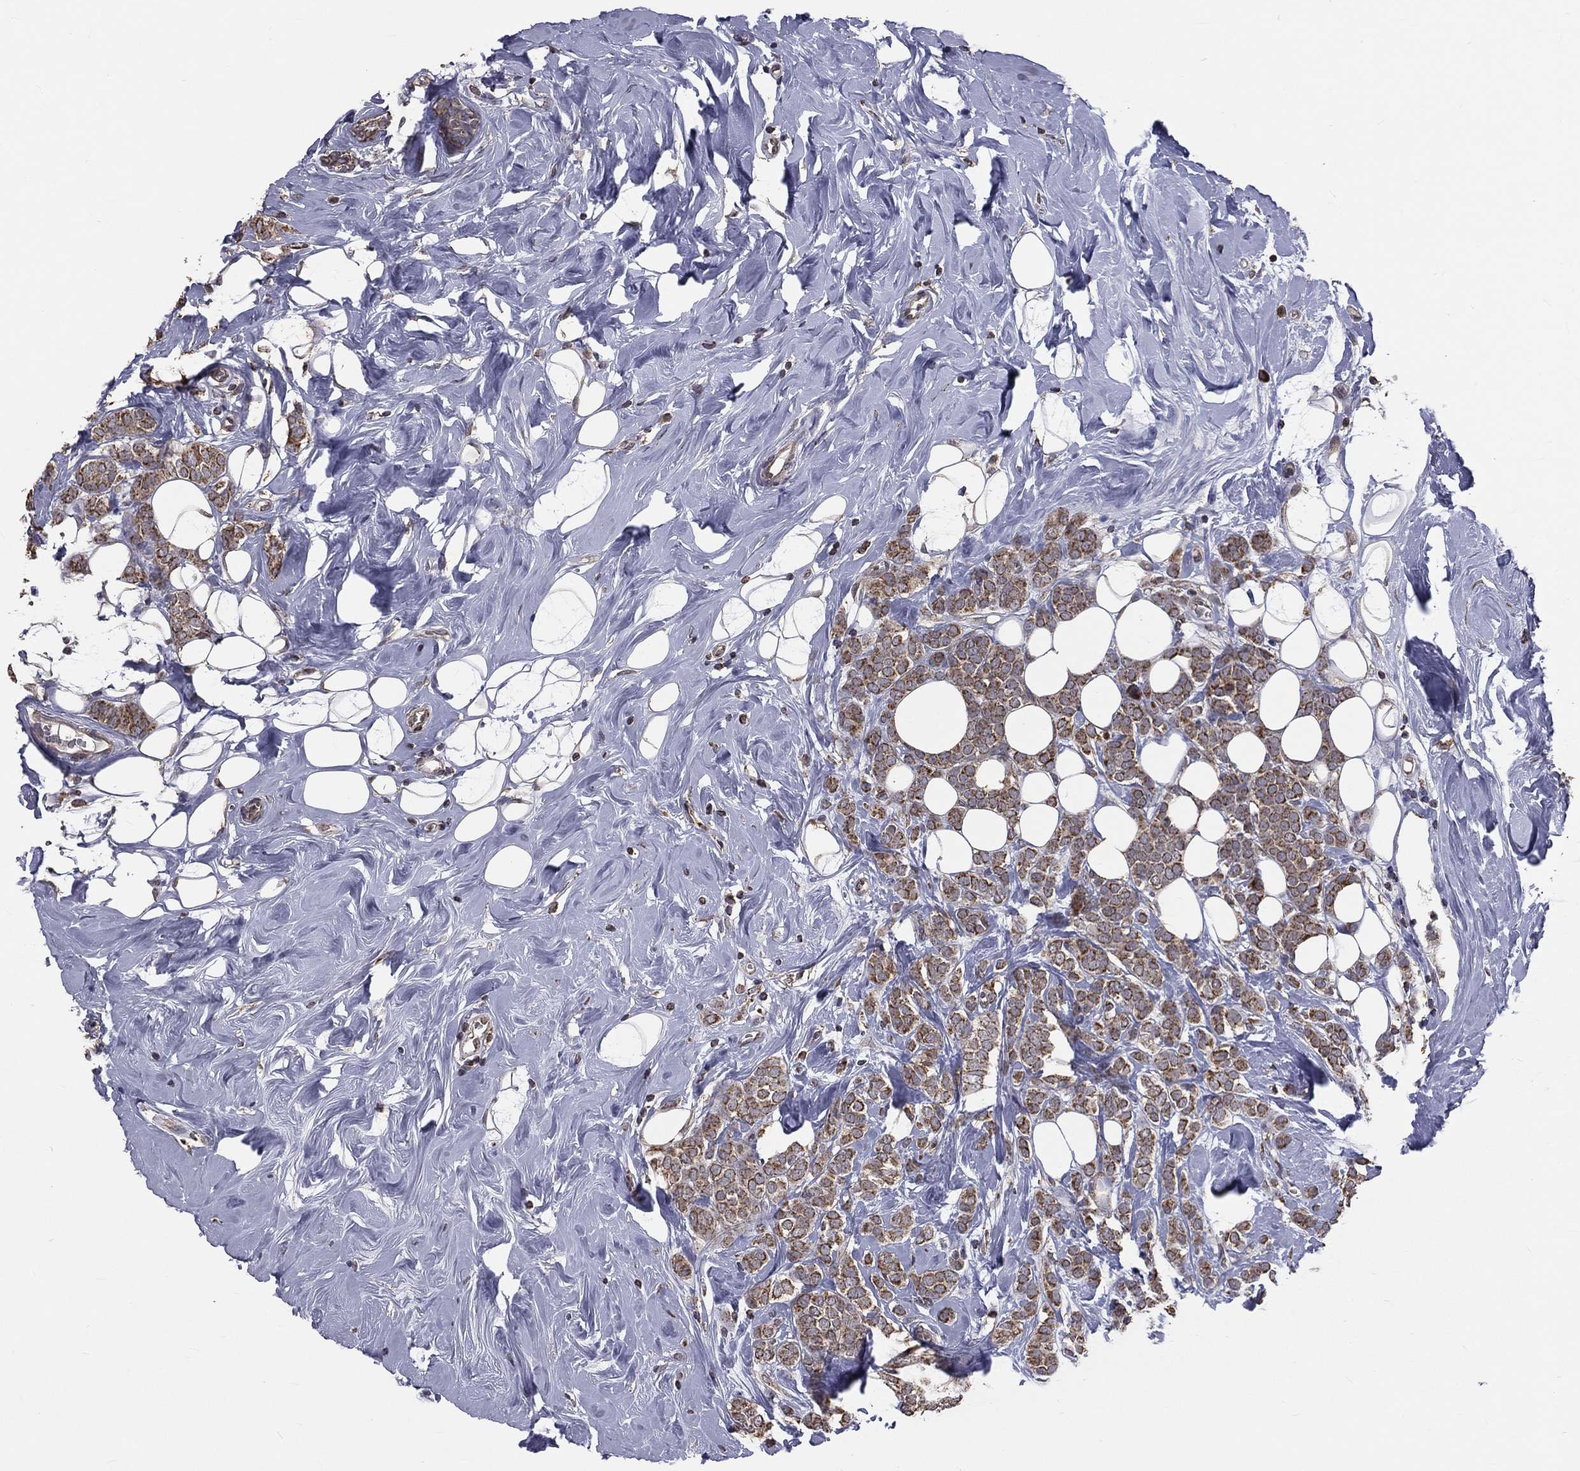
{"staining": {"intensity": "moderate", "quantity": ">75%", "location": "cytoplasmic/membranous"}, "tissue": "breast cancer", "cell_type": "Tumor cells", "image_type": "cancer", "snomed": [{"axis": "morphology", "description": "Lobular carcinoma"}, {"axis": "topography", "description": "Breast"}], "caption": "Breast cancer stained with DAB (3,3'-diaminobenzidine) immunohistochemistry (IHC) demonstrates medium levels of moderate cytoplasmic/membranous positivity in approximately >75% of tumor cells.", "gene": "MRPL46", "patient": {"sex": "female", "age": 49}}